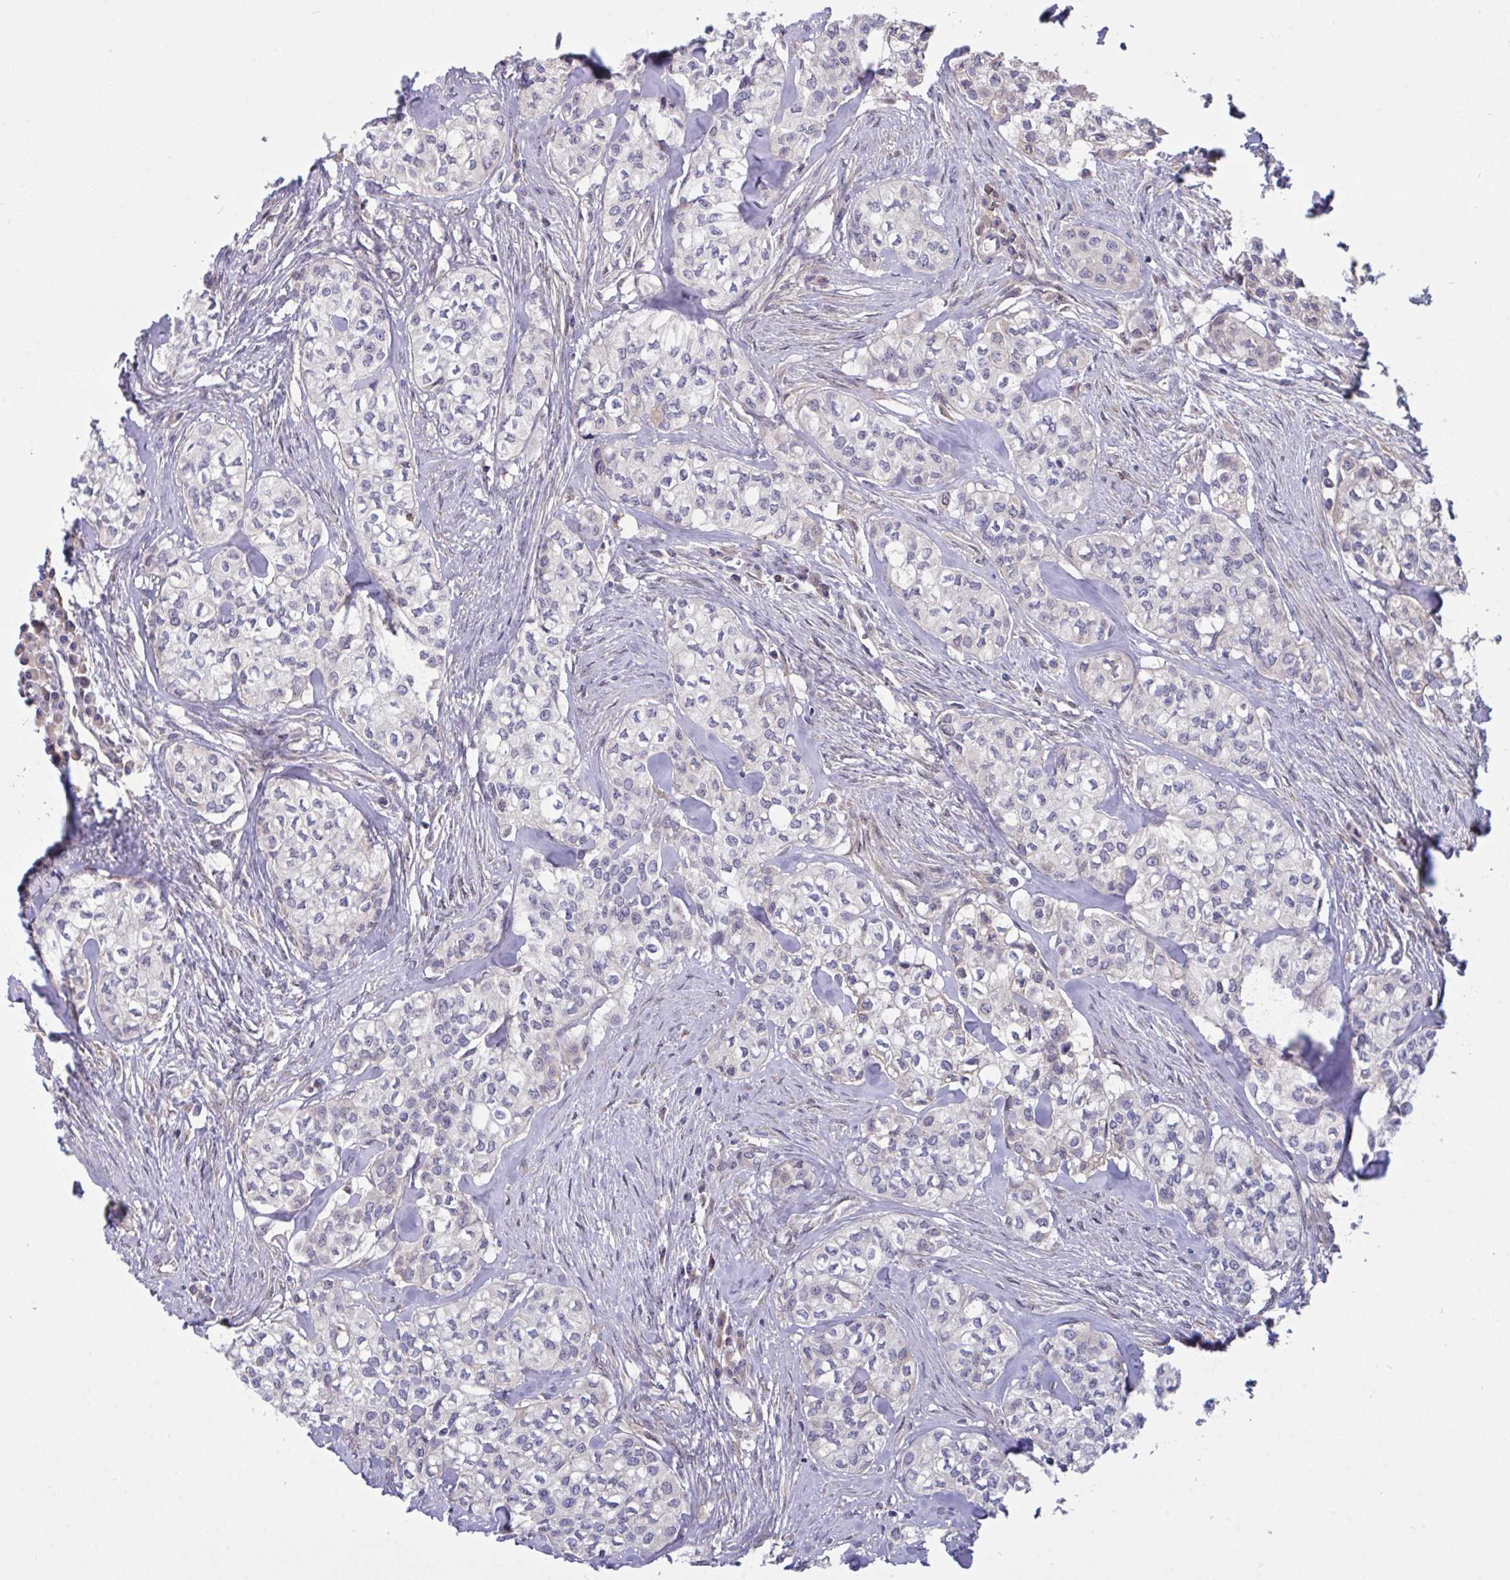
{"staining": {"intensity": "negative", "quantity": "none", "location": "none"}, "tissue": "head and neck cancer", "cell_type": "Tumor cells", "image_type": "cancer", "snomed": [{"axis": "morphology", "description": "Adenocarcinoma, NOS"}, {"axis": "topography", "description": "Head-Neck"}], "caption": "Photomicrograph shows no protein staining in tumor cells of head and neck cancer tissue. (Stains: DAB IHC with hematoxylin counter stain, Microscopy: brightfield microscopy at high magnification).", "gene": "L3HYPDH", "patient": {"sex": "male", "age": 81}}